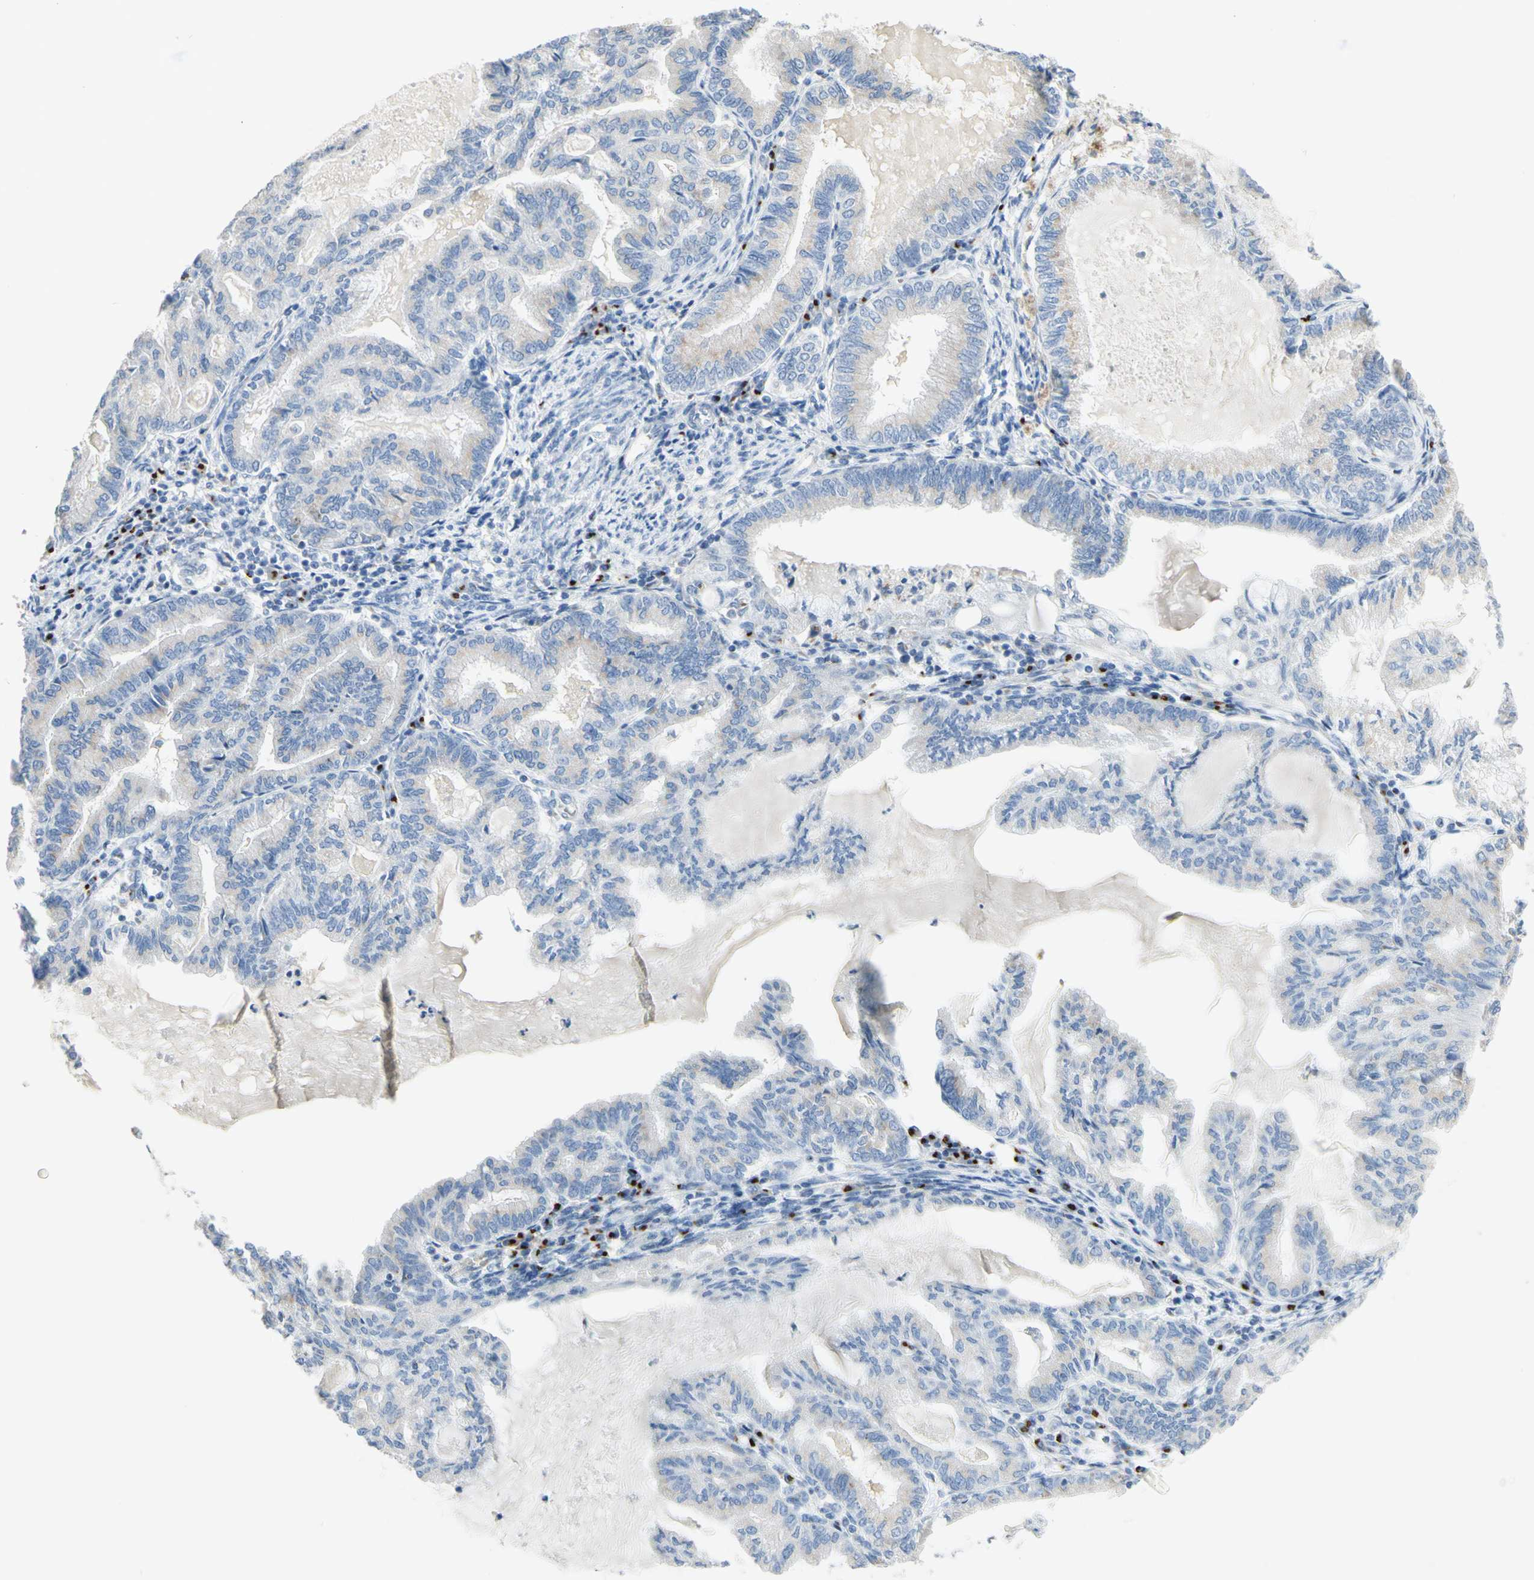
{"staining": {"intensity": "weak", "quantity": ">75%", "location": "cytoplasmic/membranous"}, "tissue": "endometrial cancer", "cell_type": "Tumor cells", "image_type": "cancer", "snomed": [{"axis": "morphology", "description": "Adenocarcinoma, NOS"}, {"axis": "topography", "description": "Endometrium"}], "caption": "DAB immunohistochemical staining of endometrial cancer (adenocarcinoma) shows weak cytoplasmic/membranous protein staining in approximately >75% of tumor cells. The staining is performed using DAB brown chromogen to label protein expression. The nuclei are counter-stained blue using hematoxylin.", "gene": "MANEA", "patient": {"sex": "female", "age": 86}}